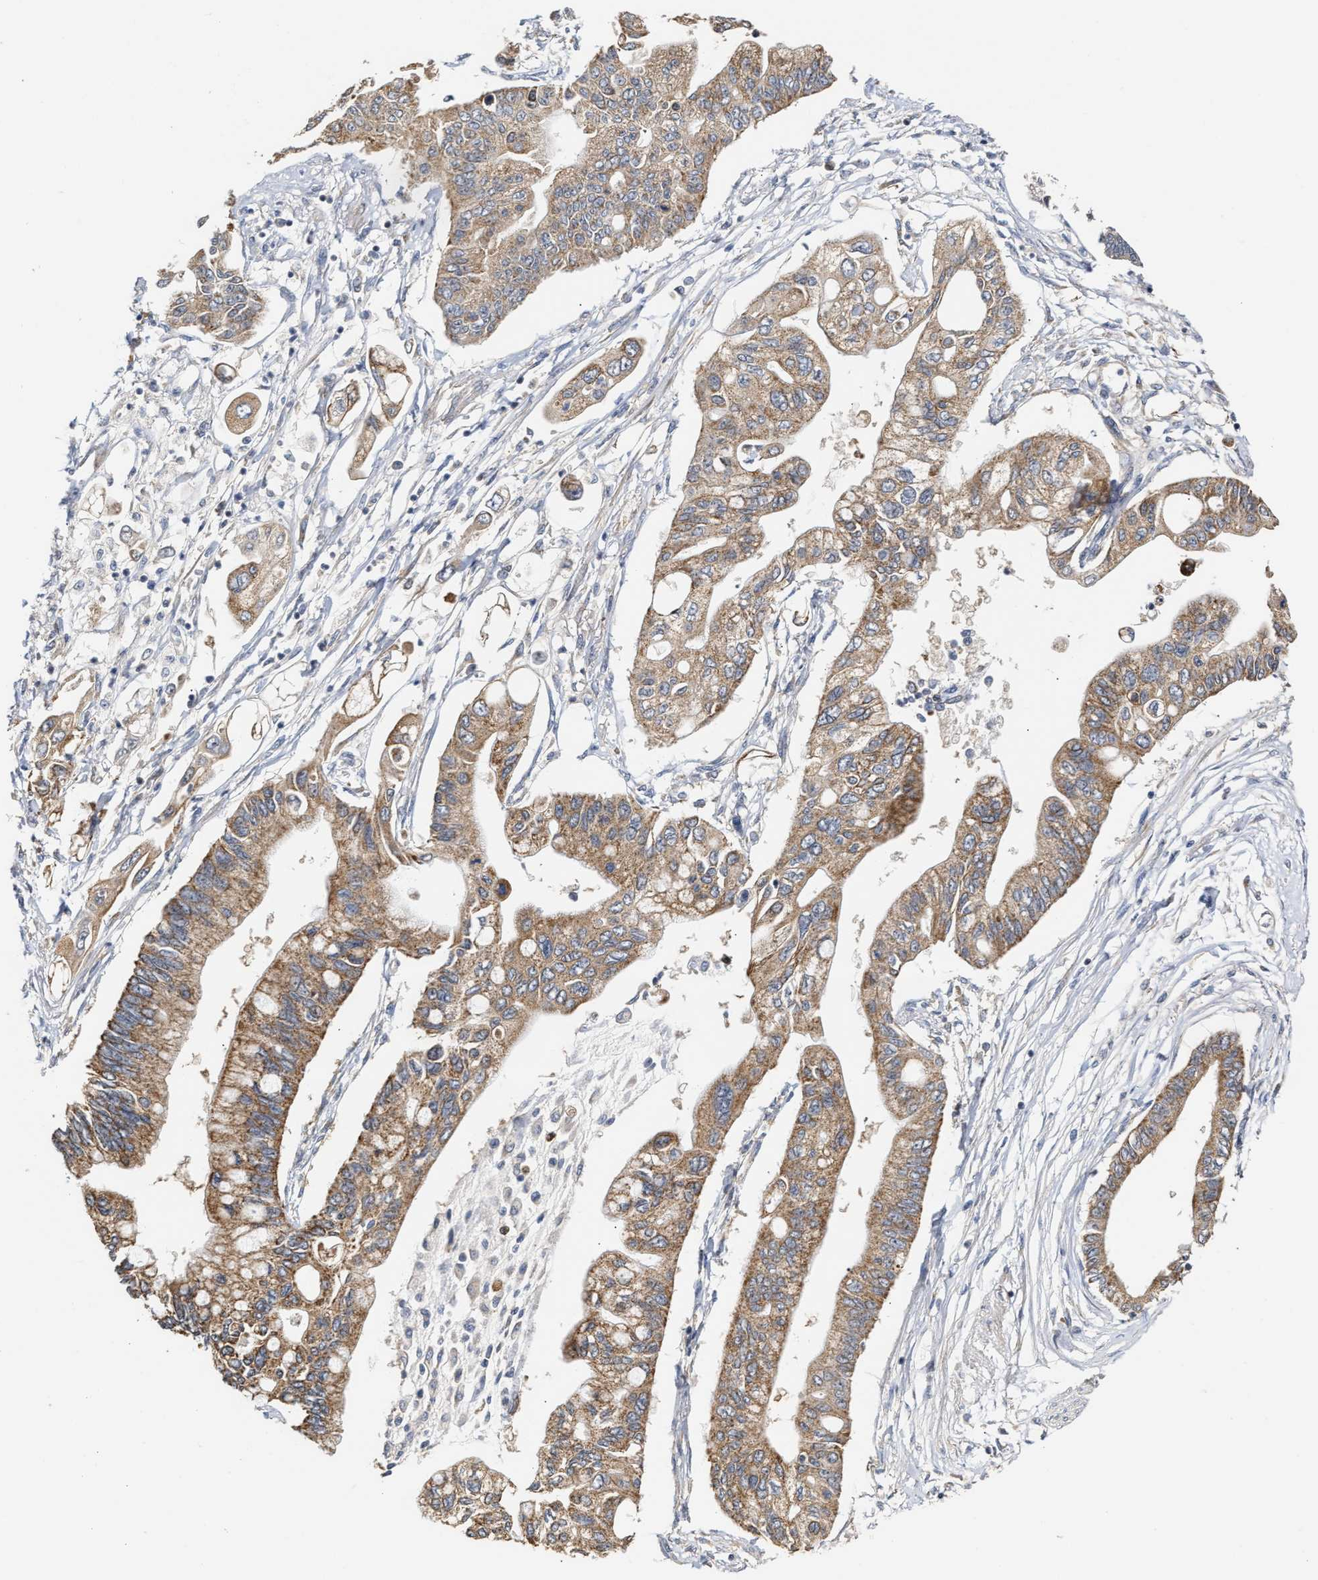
{"staining": {"intensity": "strong", "quantity": ">75%", "location": "cytoplasmic/membranous"}, "tissue": "pancreatic cancer", "cell_type": "Tumor cells", "image_type": "cancer", "snomed": [{"axis": "morphology", "description": "Adenocarcinoma, NOS"}, {"axis": "topography", "description": "Pancreas"}], "caption": "Tumor cells display strong cytoplasmic/membranous expression in about >75% of cells in pancreatic cancer (adenocarcinoma).", "gene": "CLIP2", "patient": {"sex": "female", "age": 77}}